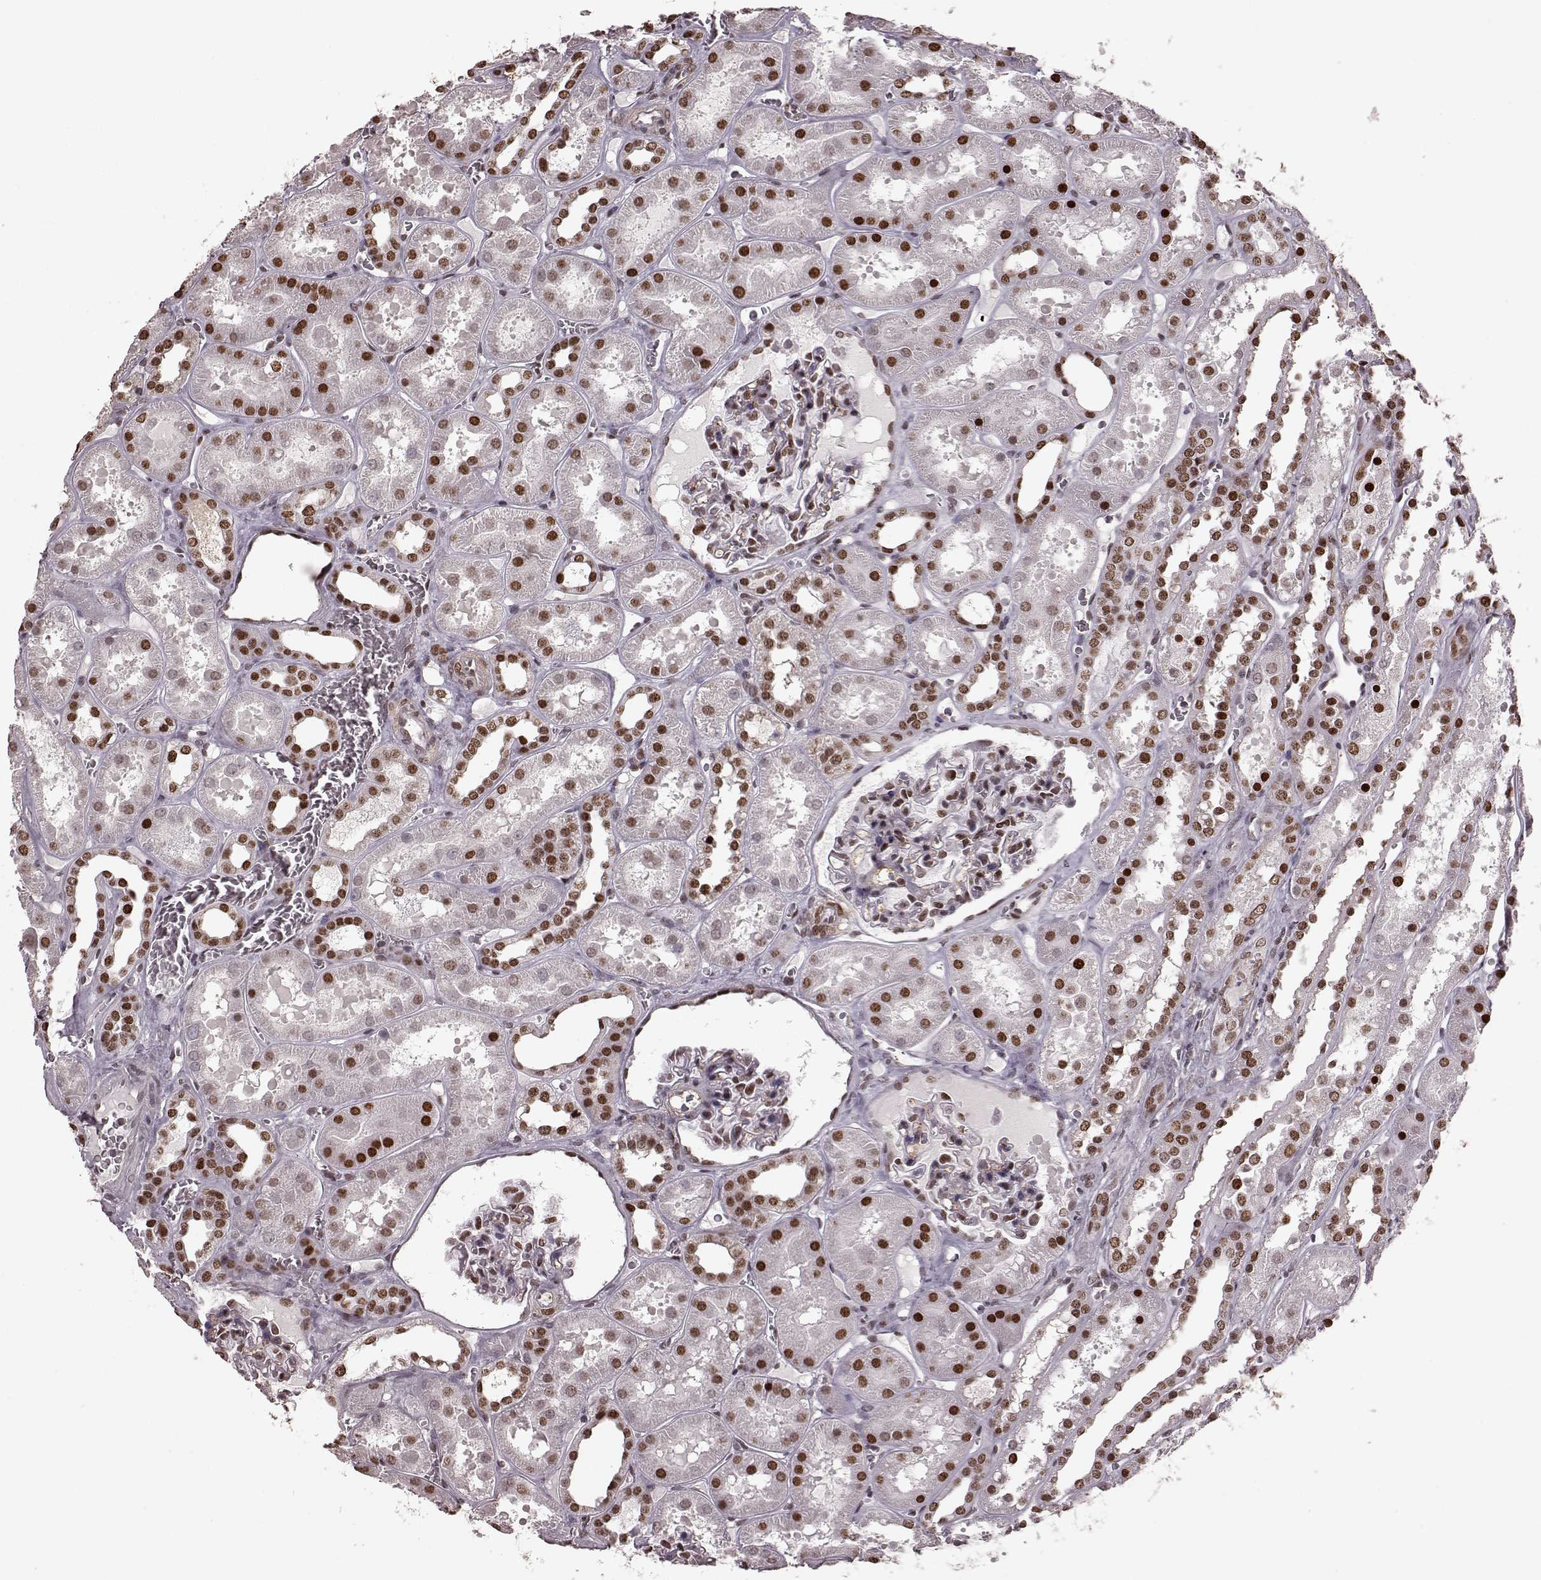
{"staining": {"intensity": "moderate", "quantity": "25%-75%", "location": "nuclear"}, "tissue": "kidney", "cell_type": "Cells in glomeruli", "image_type": "normal", "snomed": [{"axis": "morphology", "description": "Normal tissue, NOS"}, {"axis": "topography", "description": "Kidney"}], "caption": "A brown stain shows moderate nuclear positivity of a protein in cells in glomeruli of benign kidney.", "gene": "NR2C1", "patient": {"sex": "female", "age": 41}}